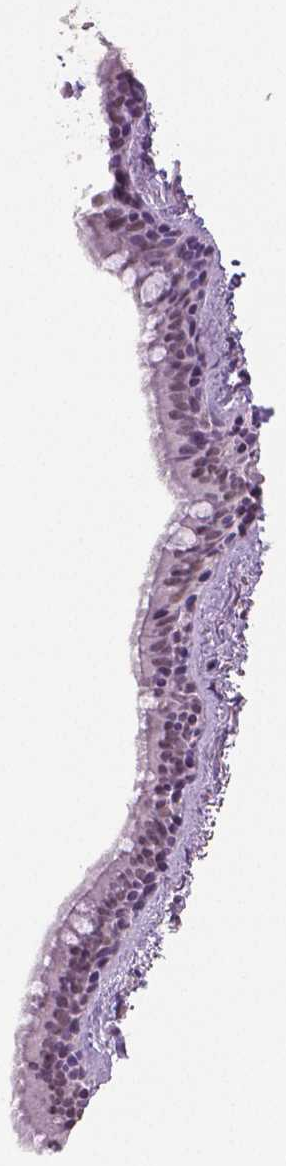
{"staining": {"intensity": "weak", "quantity": "25%-75%", "location": "nuclear"}, "tissue": "bronchus", "cell_type": "Respiratory epithelial cells", "image_type": "normal", "snomed": [{"axis": "morphology", "description": "Normal tissue, NOS"}, {"axis": "topography", "description": "Bronchus"}], "caption": "Immunohistochemical staining of unremarkable human bronchus reveals 25%-75% levels of weak nuclear protein staining in approximately 25%-75% of respiratory epithelial cells. (DAB IHC, brown staining for protein, blue staining for nuclei).", "gene": "IGF2BP1", "patient": {"sex": "female", "age": 61}}